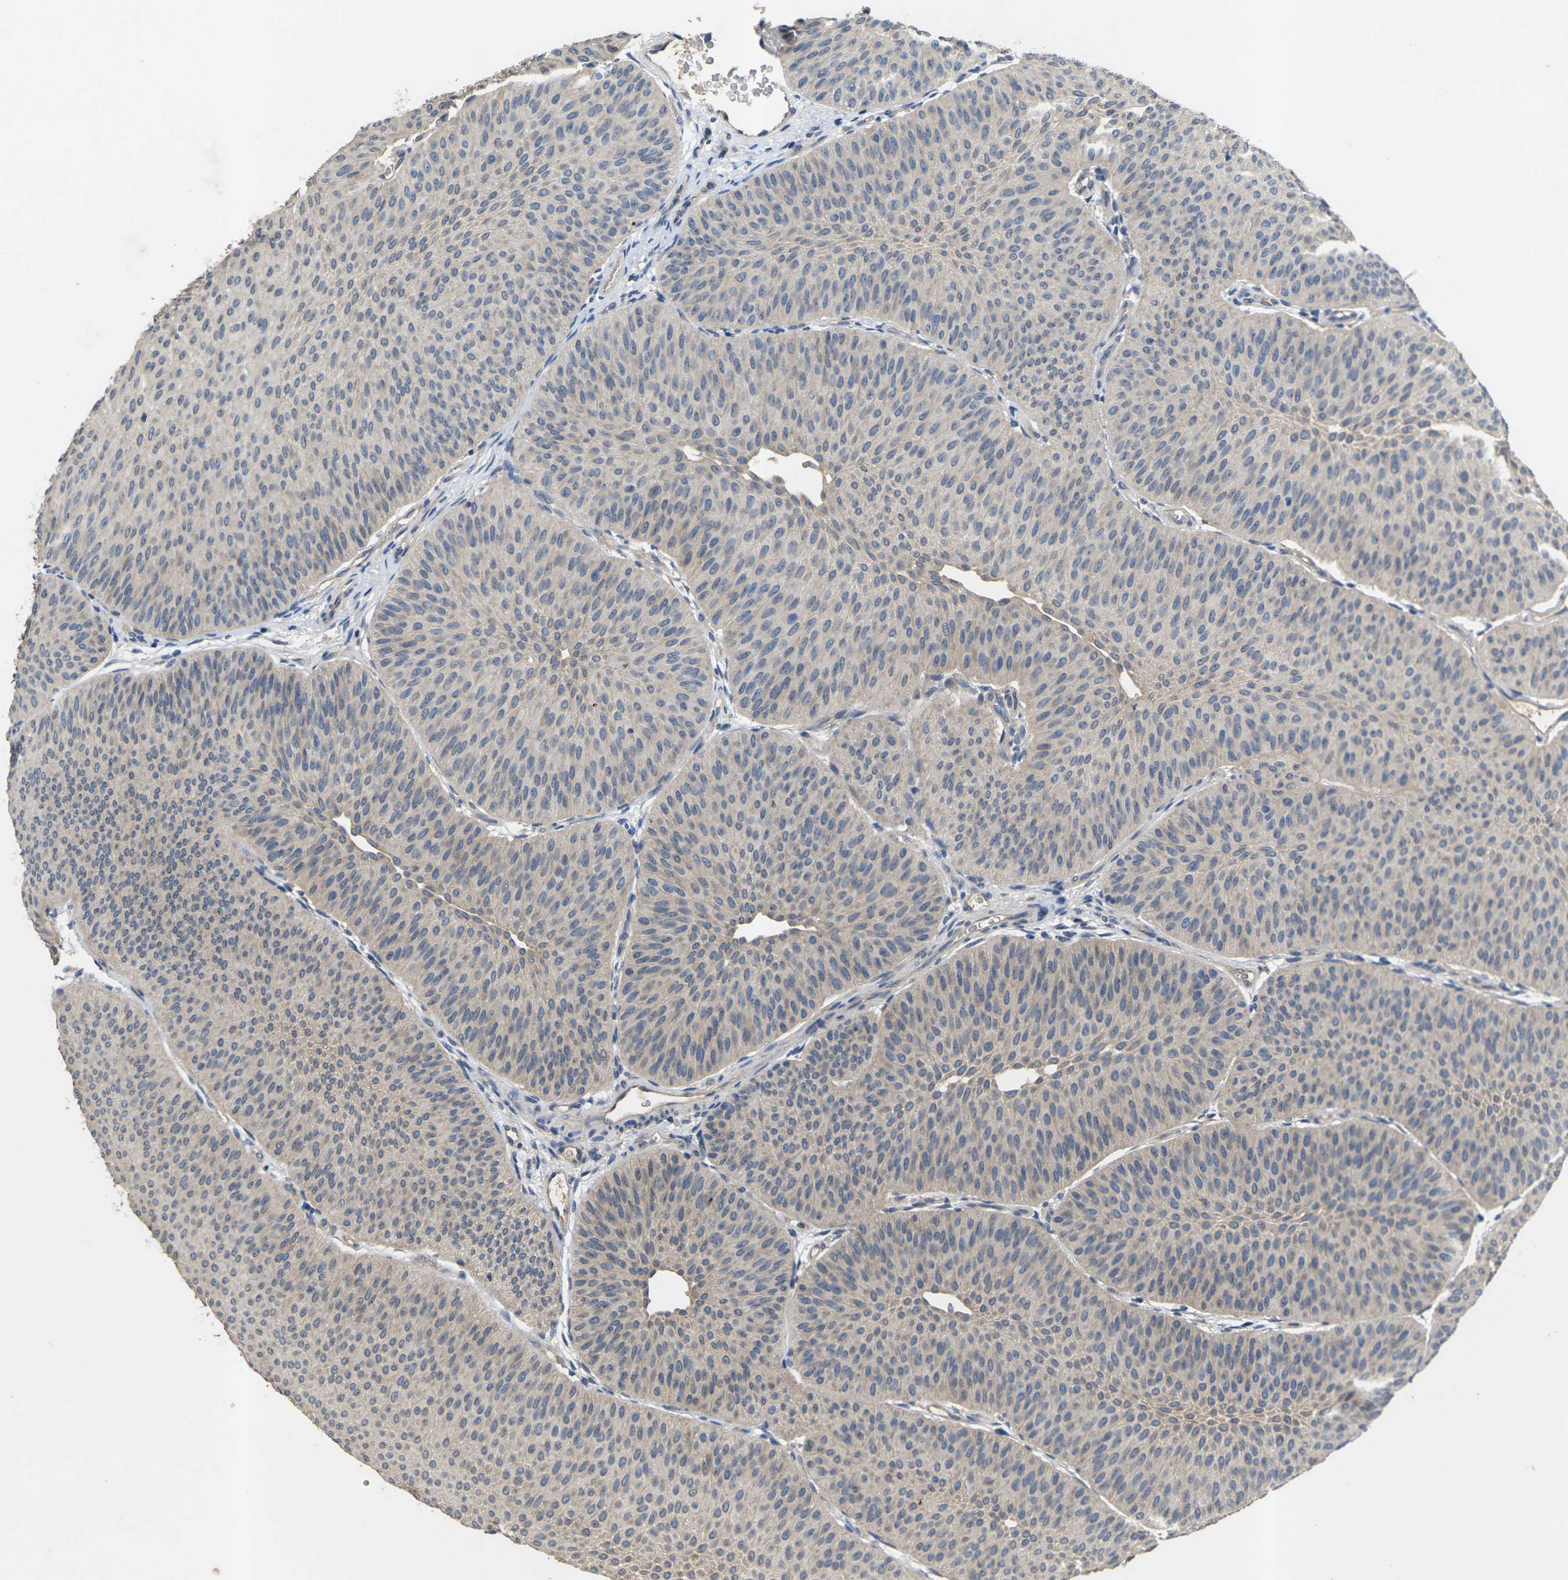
{"staining": {"intensity": "weak", "quantity": ">75%", "location": "cytoplasmic/membranous"}, "tissue": "urothelial cancer", "cell_type": "Tumor cells", "image_type": "cancer", "snomed": [{"axis": "morphology", "description": "Urothelial carcinoma, Low grade"}, {"axis": "topography", "description": "Urinary bladder"}], "caption": "A brown stain labels weak cytoplasmic/membranous staining of a protein in human urothelial cancer tumor cells.", "gene": "SLC2A2", "patient": {"sex": "female", "age": 60}}